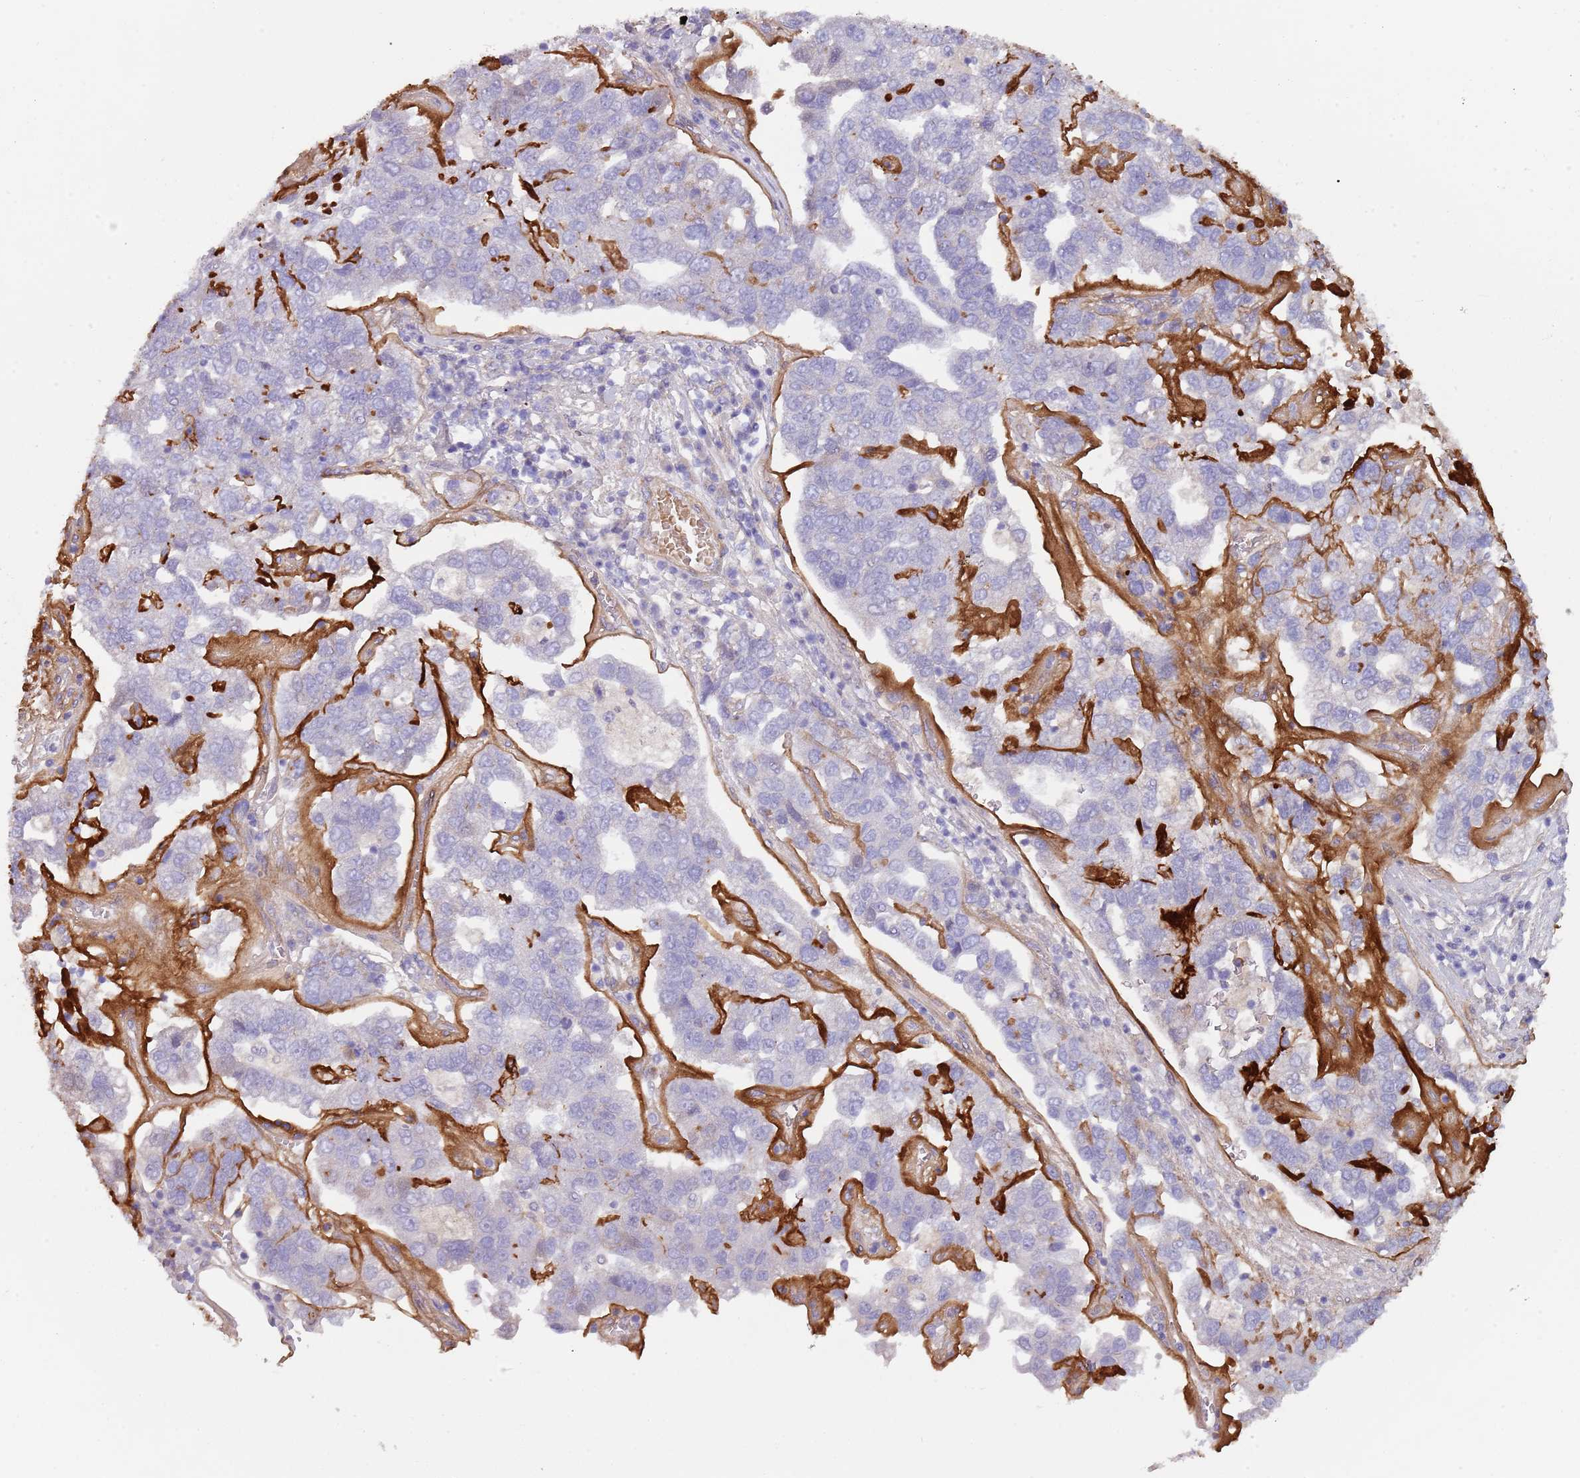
{"staining": {"intensity": "negative", "quantity": "none", "location": "none"}, "tissue": "pancreatic cancer", "cell_type": "Tumor cells", "image_type": "cancer", "snomed": [{"axis": "morphology", "description": "Adenocarcinoma, NOS"}, {"axis": "topography", "description": "Pancreas"}], "caption": "Tumor cells are negative for protein expression in human pancreatic cancer.", "gene": "TINAGL1", "patient": {"sex": "female", "age": 61}}